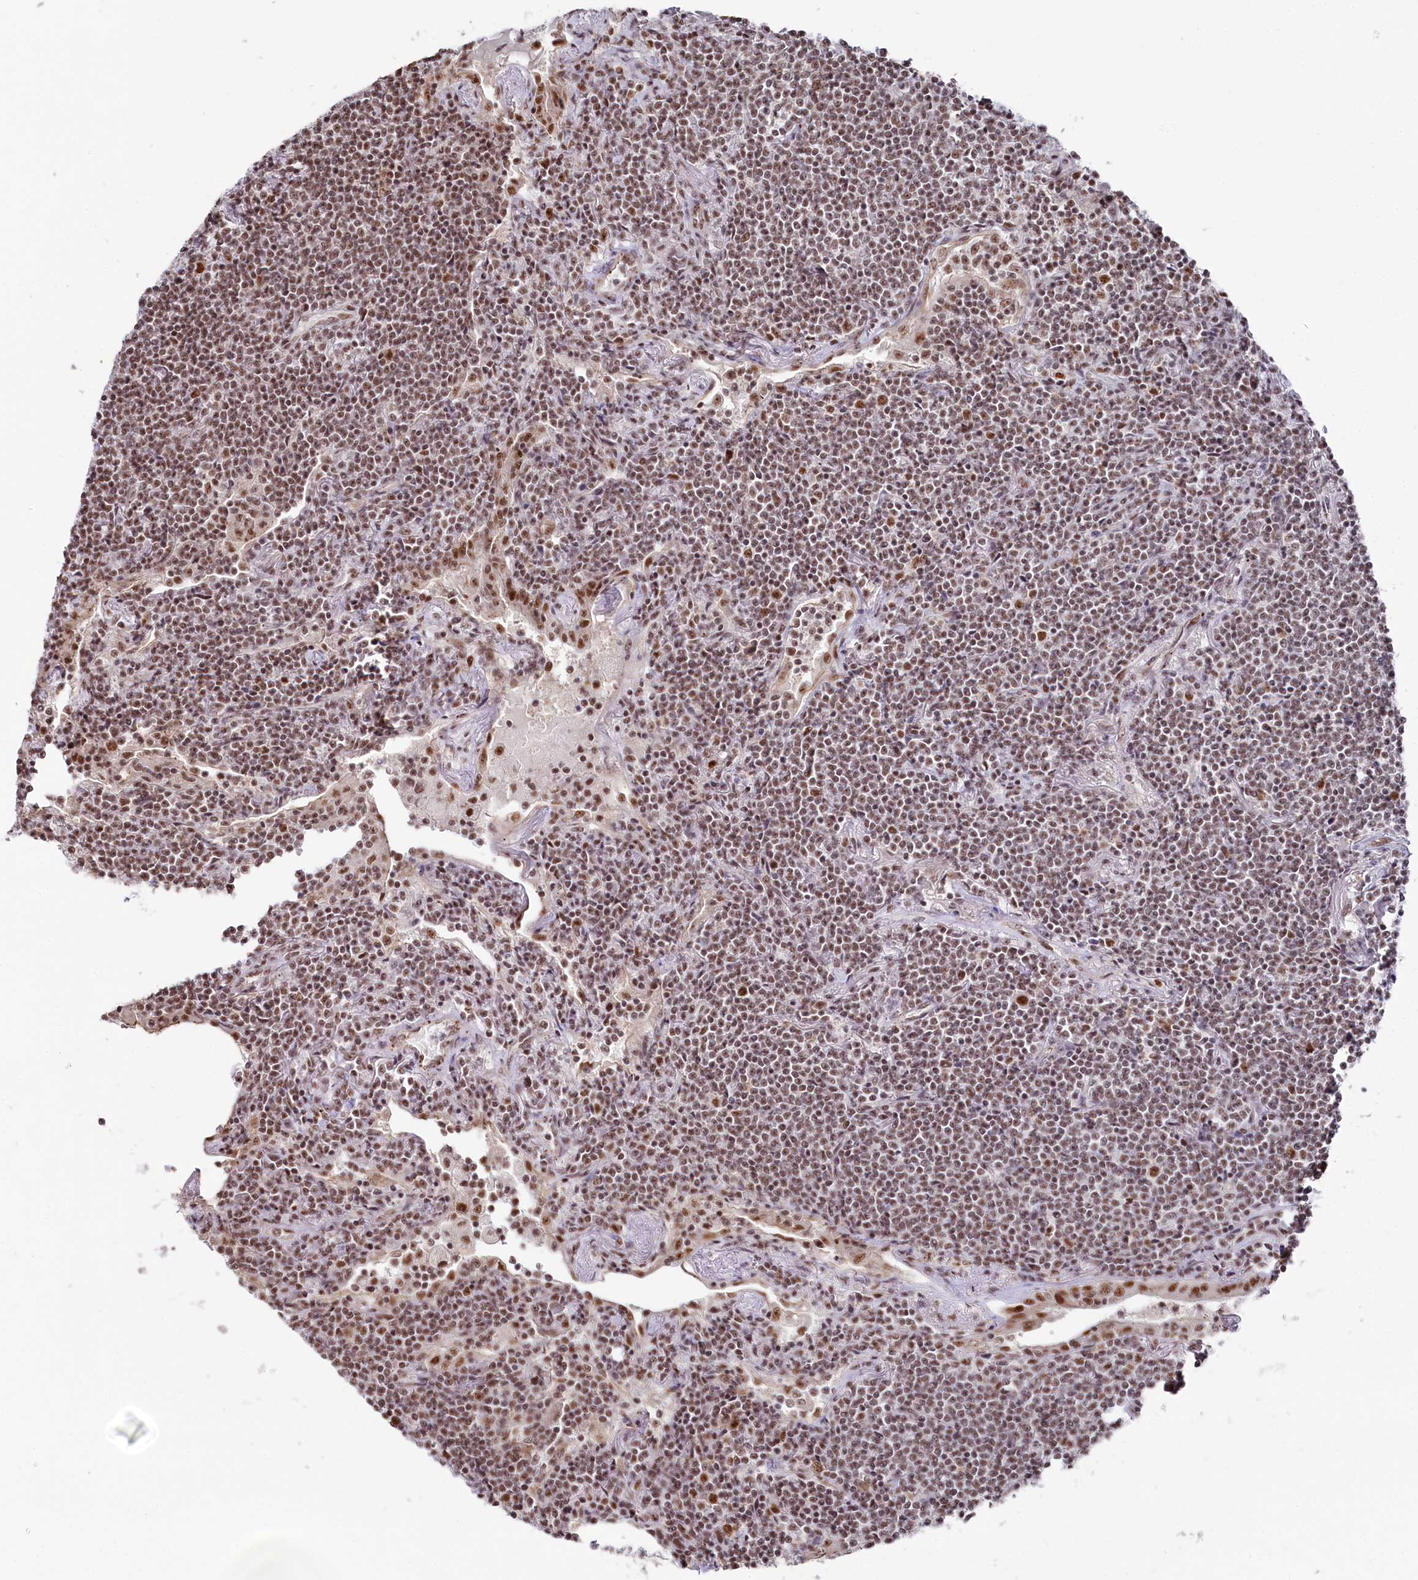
{"staining": {"intensity": "moderate", "quantity": ">75%", "location": "nuclear"}, "tissue": "lymphoma", "cell_type": "Tumor cells", "image_type": "cancer", "snomed": [{"axis": "morphology", "description": "Malignant lymphoma, non-Hodgkin's type, Low grade"}, {"axis": "topography", "description": "Lung"}], "caption": "About >75% of tumor cells in human low-grade malignant lymphoma, non-Hodgkin's type demonstrate moderate nuclear protein positivity as visualized by brown immunohistochemical staining.", "gene": "POLR2H", "patient": {"sex": "female", "age": 71}}